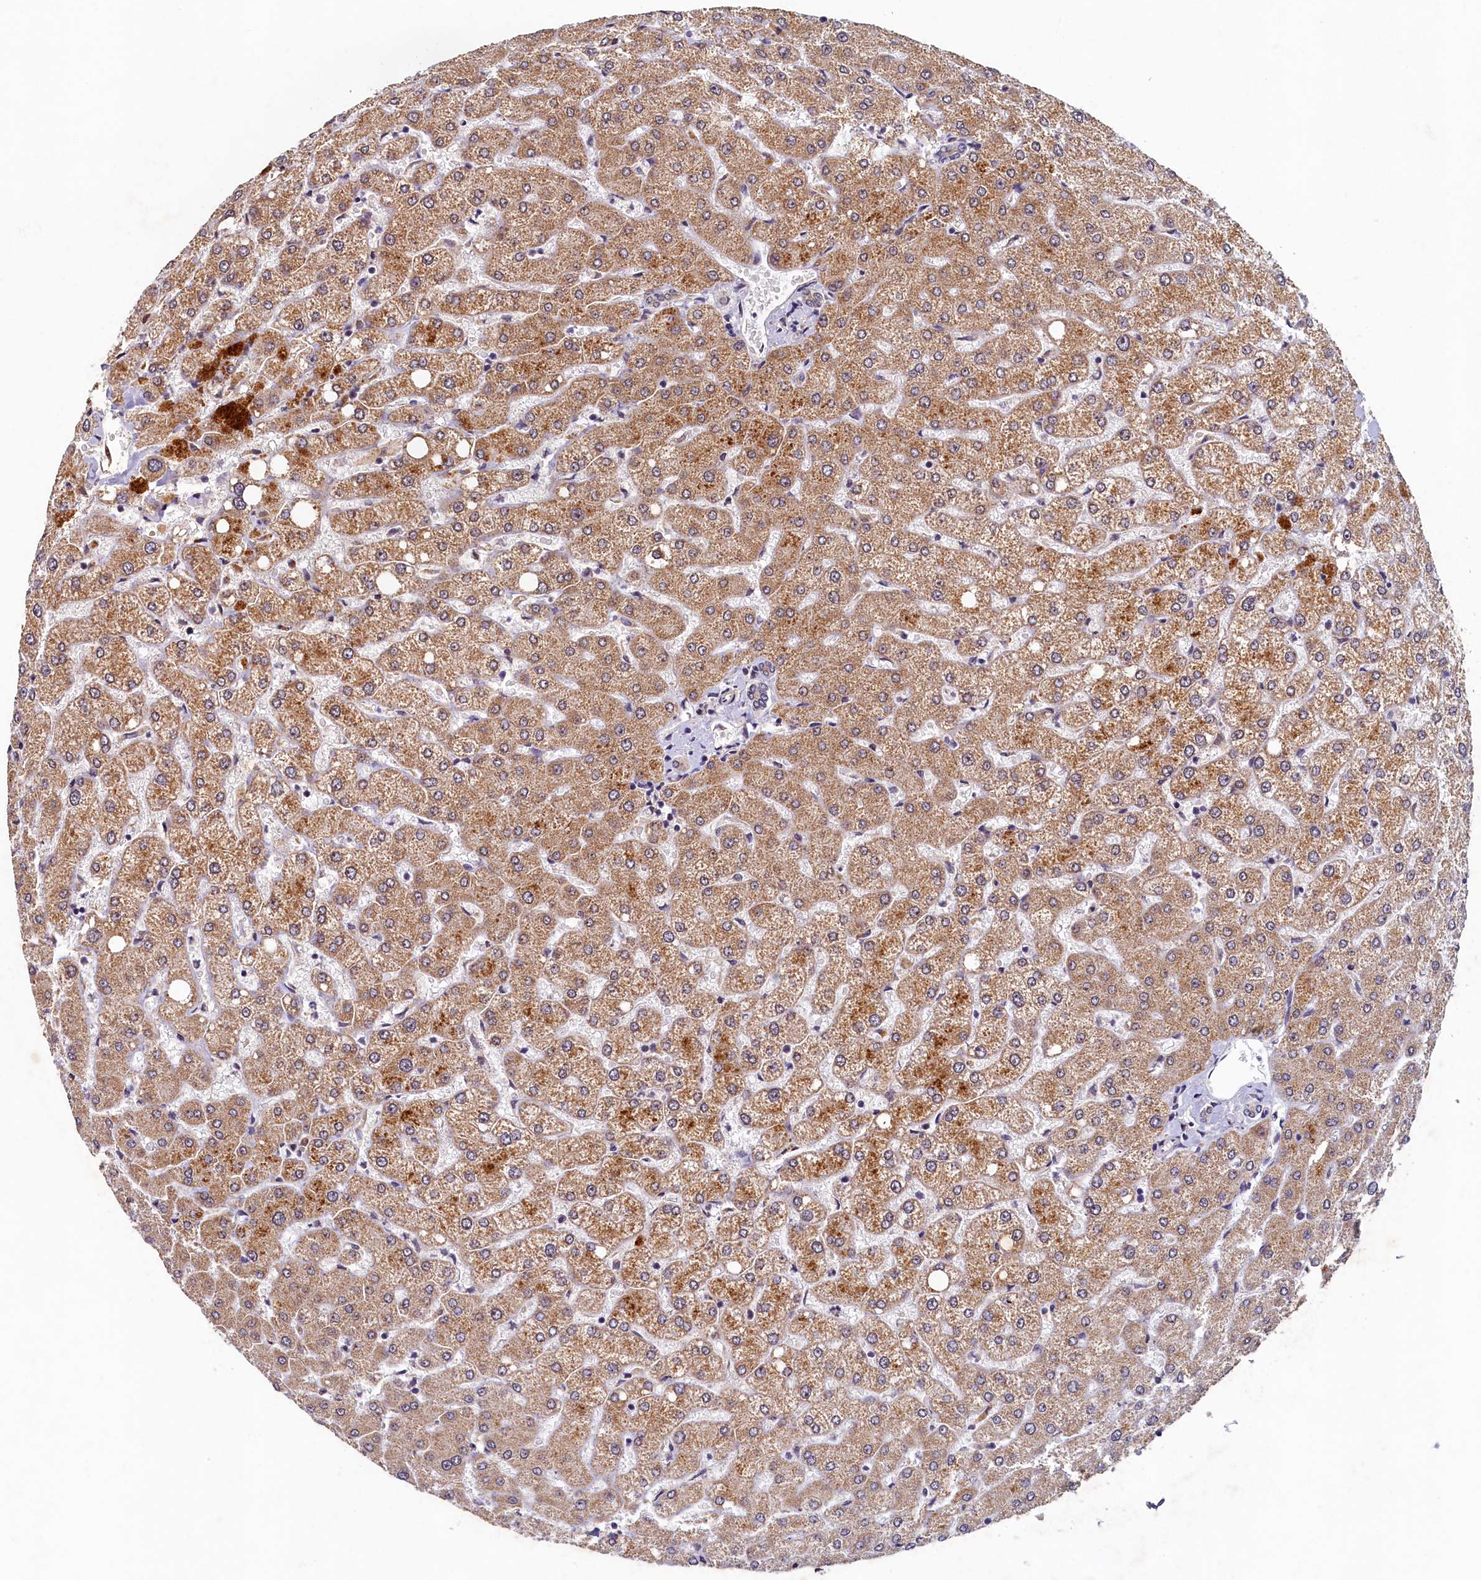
{"staining": {"intensity": "negative", "quantity": "none", "location": "none"}, "tissue": "liver", "cell_type": "Cholangiocytes", "image_type": "normal", "snomed": [{"axis": "morphology", "description": "Normal tissue, NOS"}, {"axis": "topography", "description": "Liver"}], "caption": "Histopathology image shows no protein positivity in cholangiocytes of unremarkable liver. The staining is performed using DAB brown chromogen with nuclei counter-stained in using hematoxylin.", "gene": "LATS2", "patient": {"sex": "female", "age": 54}}